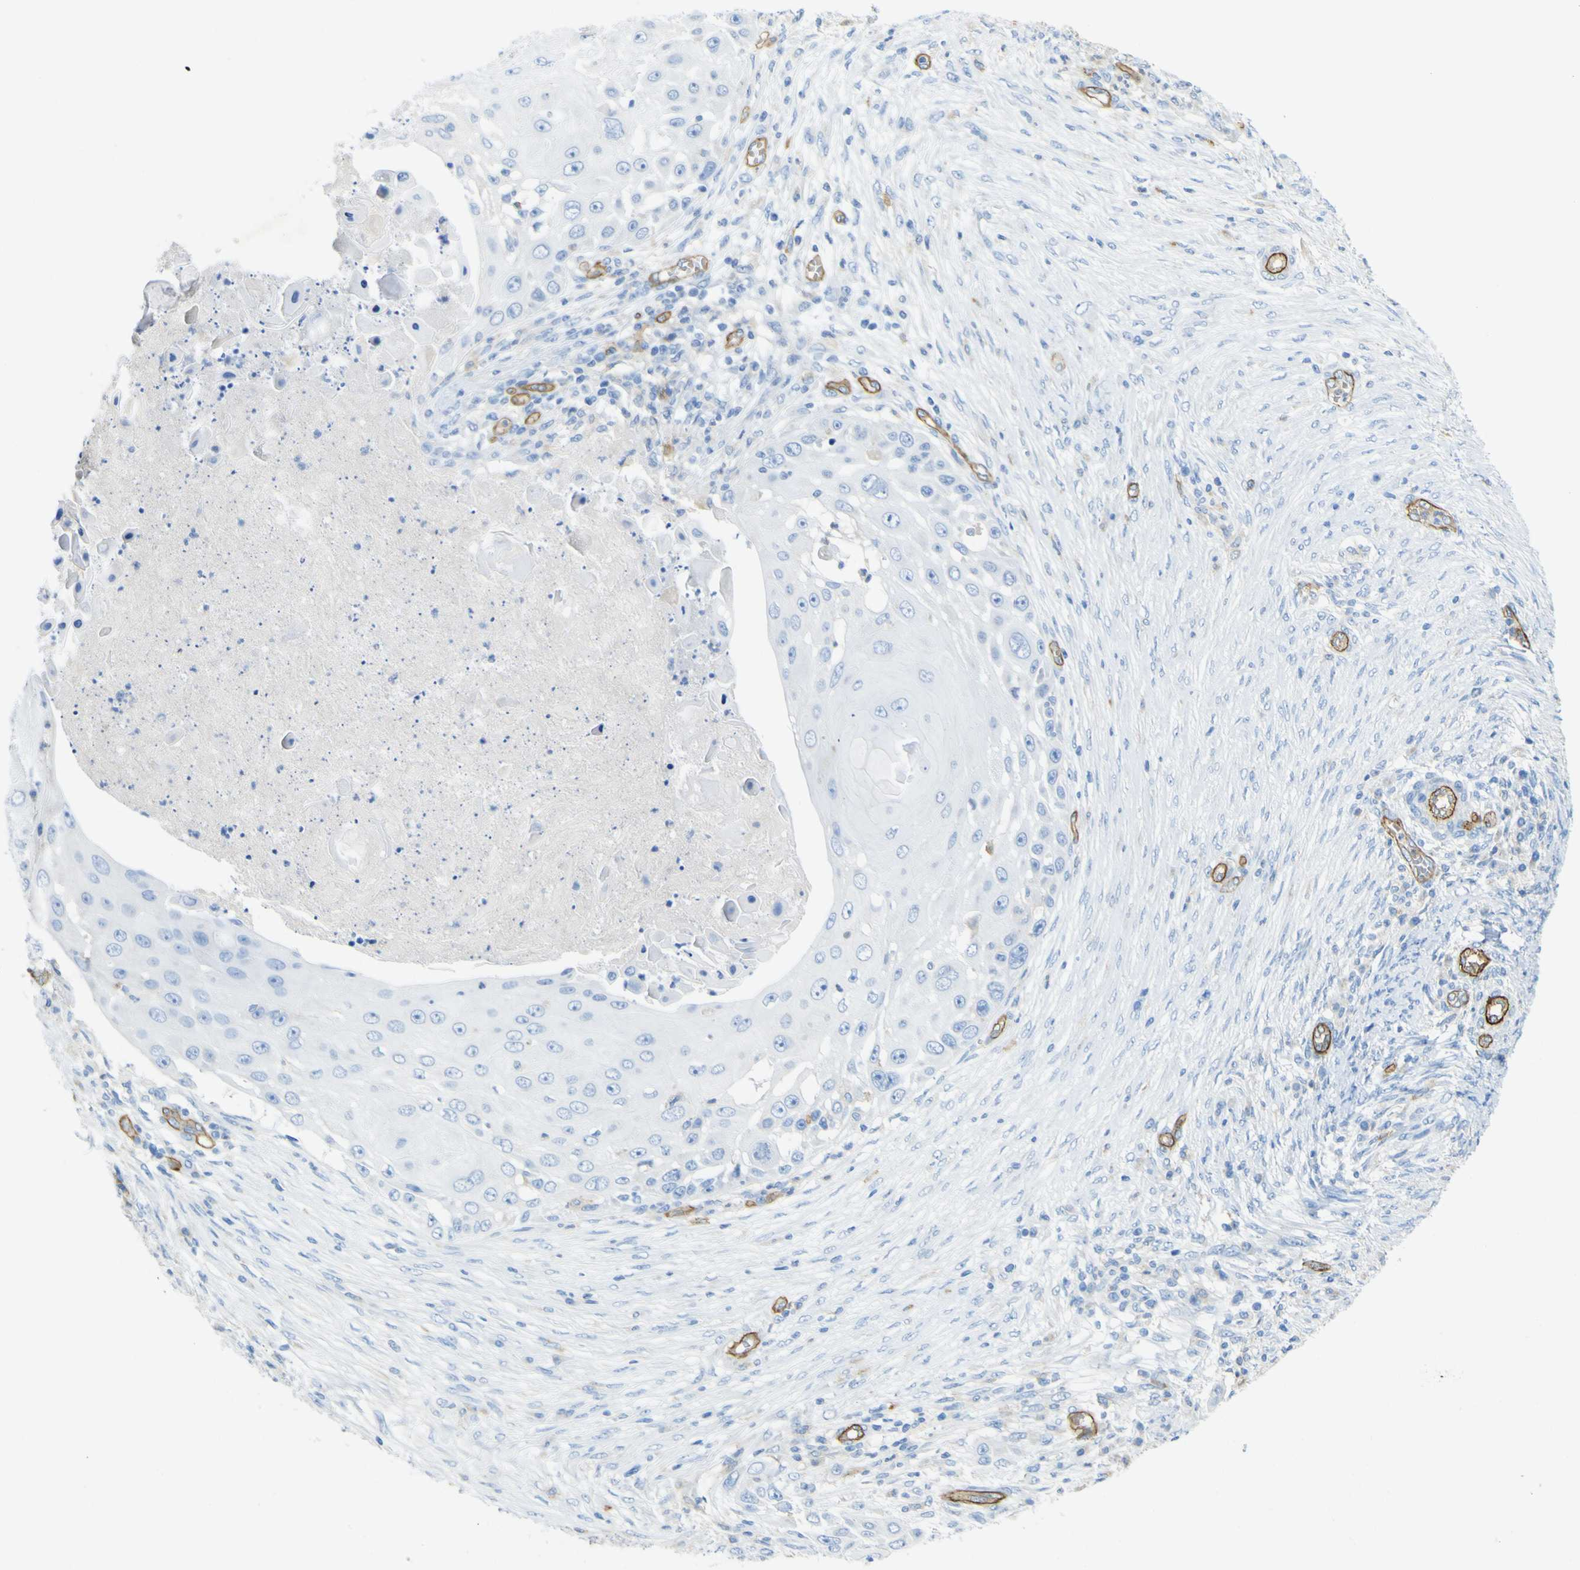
{"staining": {"intensity": "negative", "quantity": "none", "location": "none"}, "tissue": "skin cancer", "cell_type": "Tumor cells", "image_type": "cancer", "snomed": [{"axis": "morphology", "description": "Squamous cell carcinoma, NOS"}, {"axis": "topography", "description": "Skin"}], "caption": "Skin cancer (squamous cell carcinoma) was stained to show a protein in brown. There is no significant expression in tumor cells.", "gene": "CD93", "patient": {"sex": "female", "age": 44}}